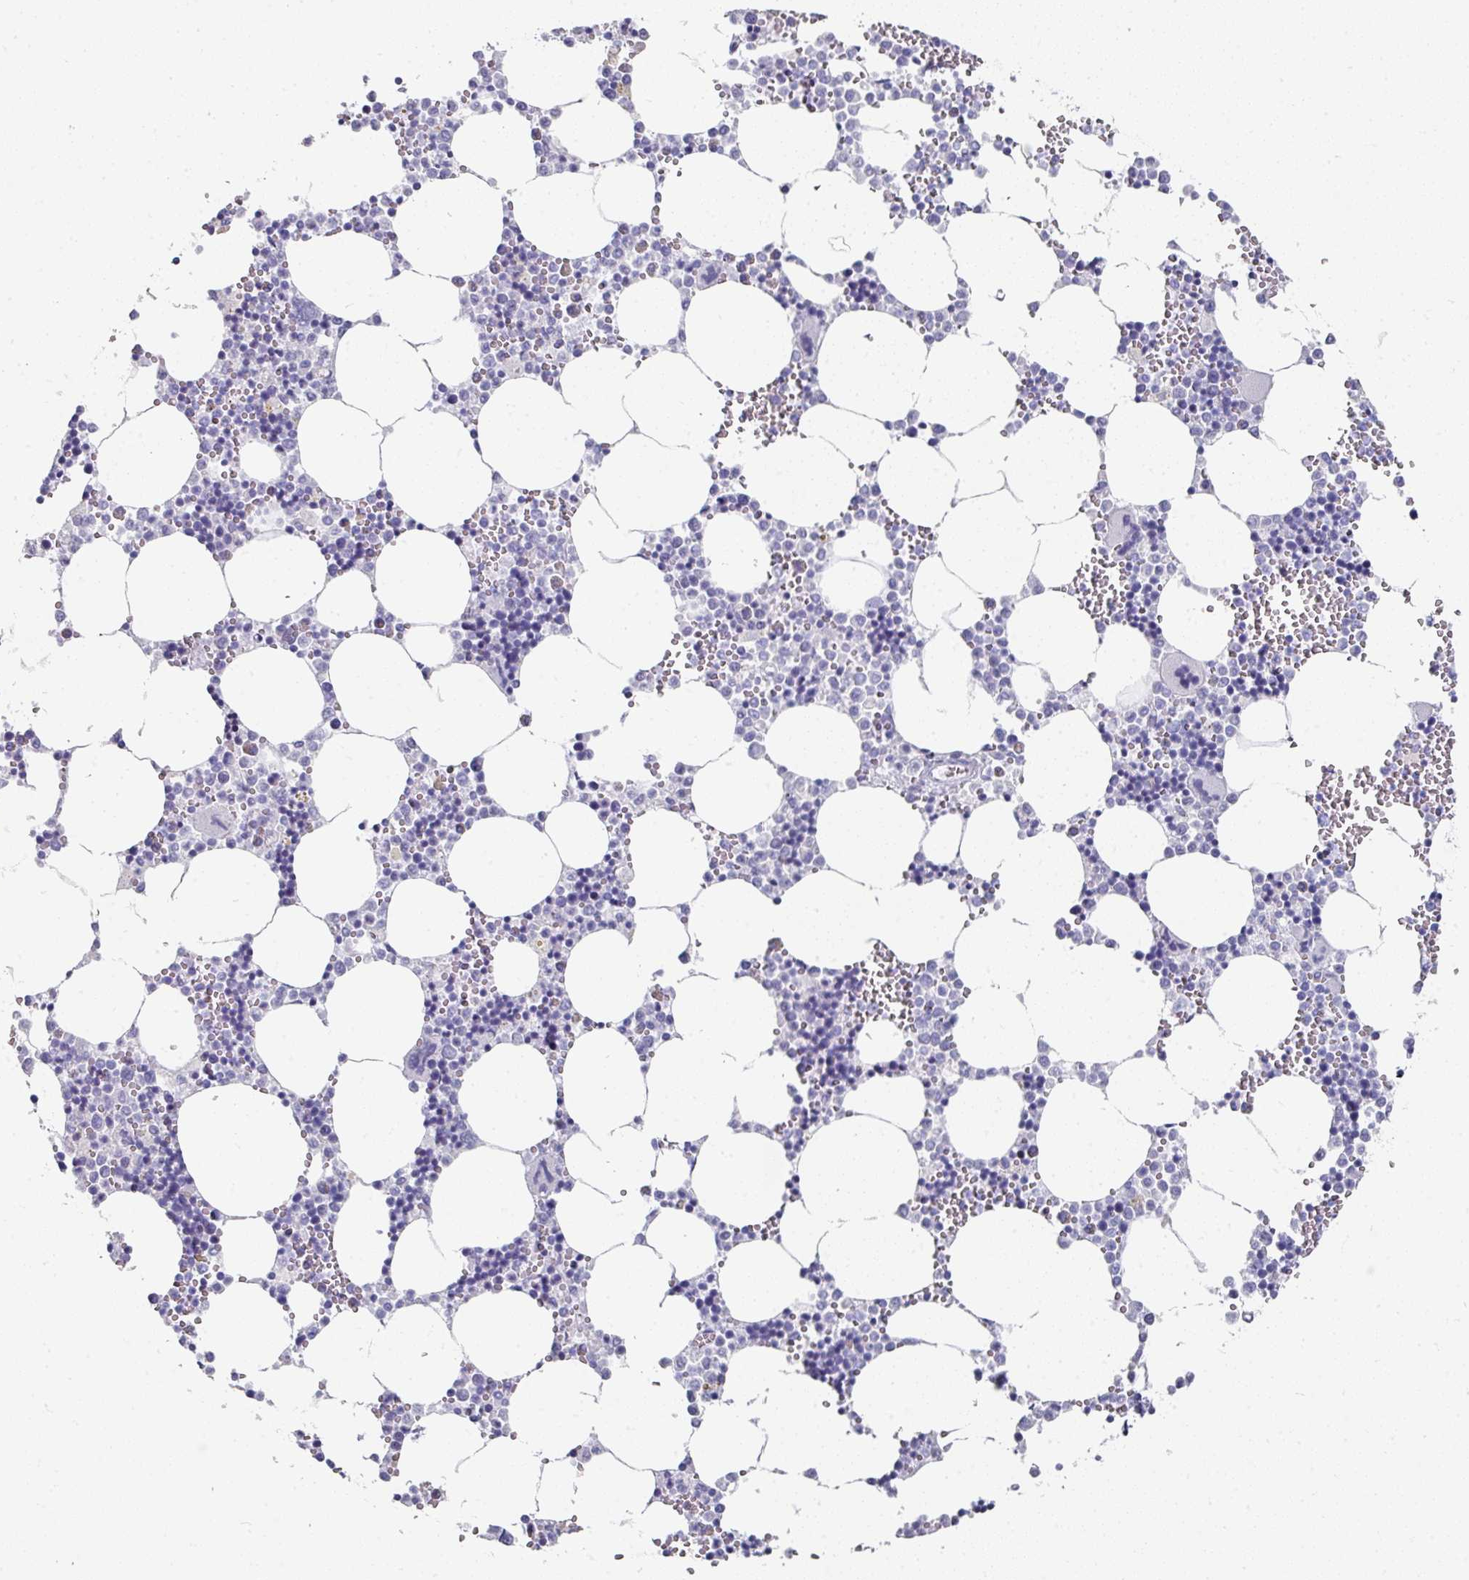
{"staining": {"intensity": "negative", "quantity": "none", "location": "none"}, "tissue": "bone marrow", "cell_type": "Hematopoietic cells", "image_type": "normal", "snomed": [{"axis": "morphology", "description": "Normal tissue, NOS"}, {"axis": "topography", "description": "Bone marrow"}], "caption": "Bone marrow was stained to show a protein in brown. There is no significant expression in hematopoietic cells. (Immunohistochemistry (ihc), brightfield microscopy, high magnification).", "gene": "SETBP1", "patient": {"sex": "male", "age": 54}}